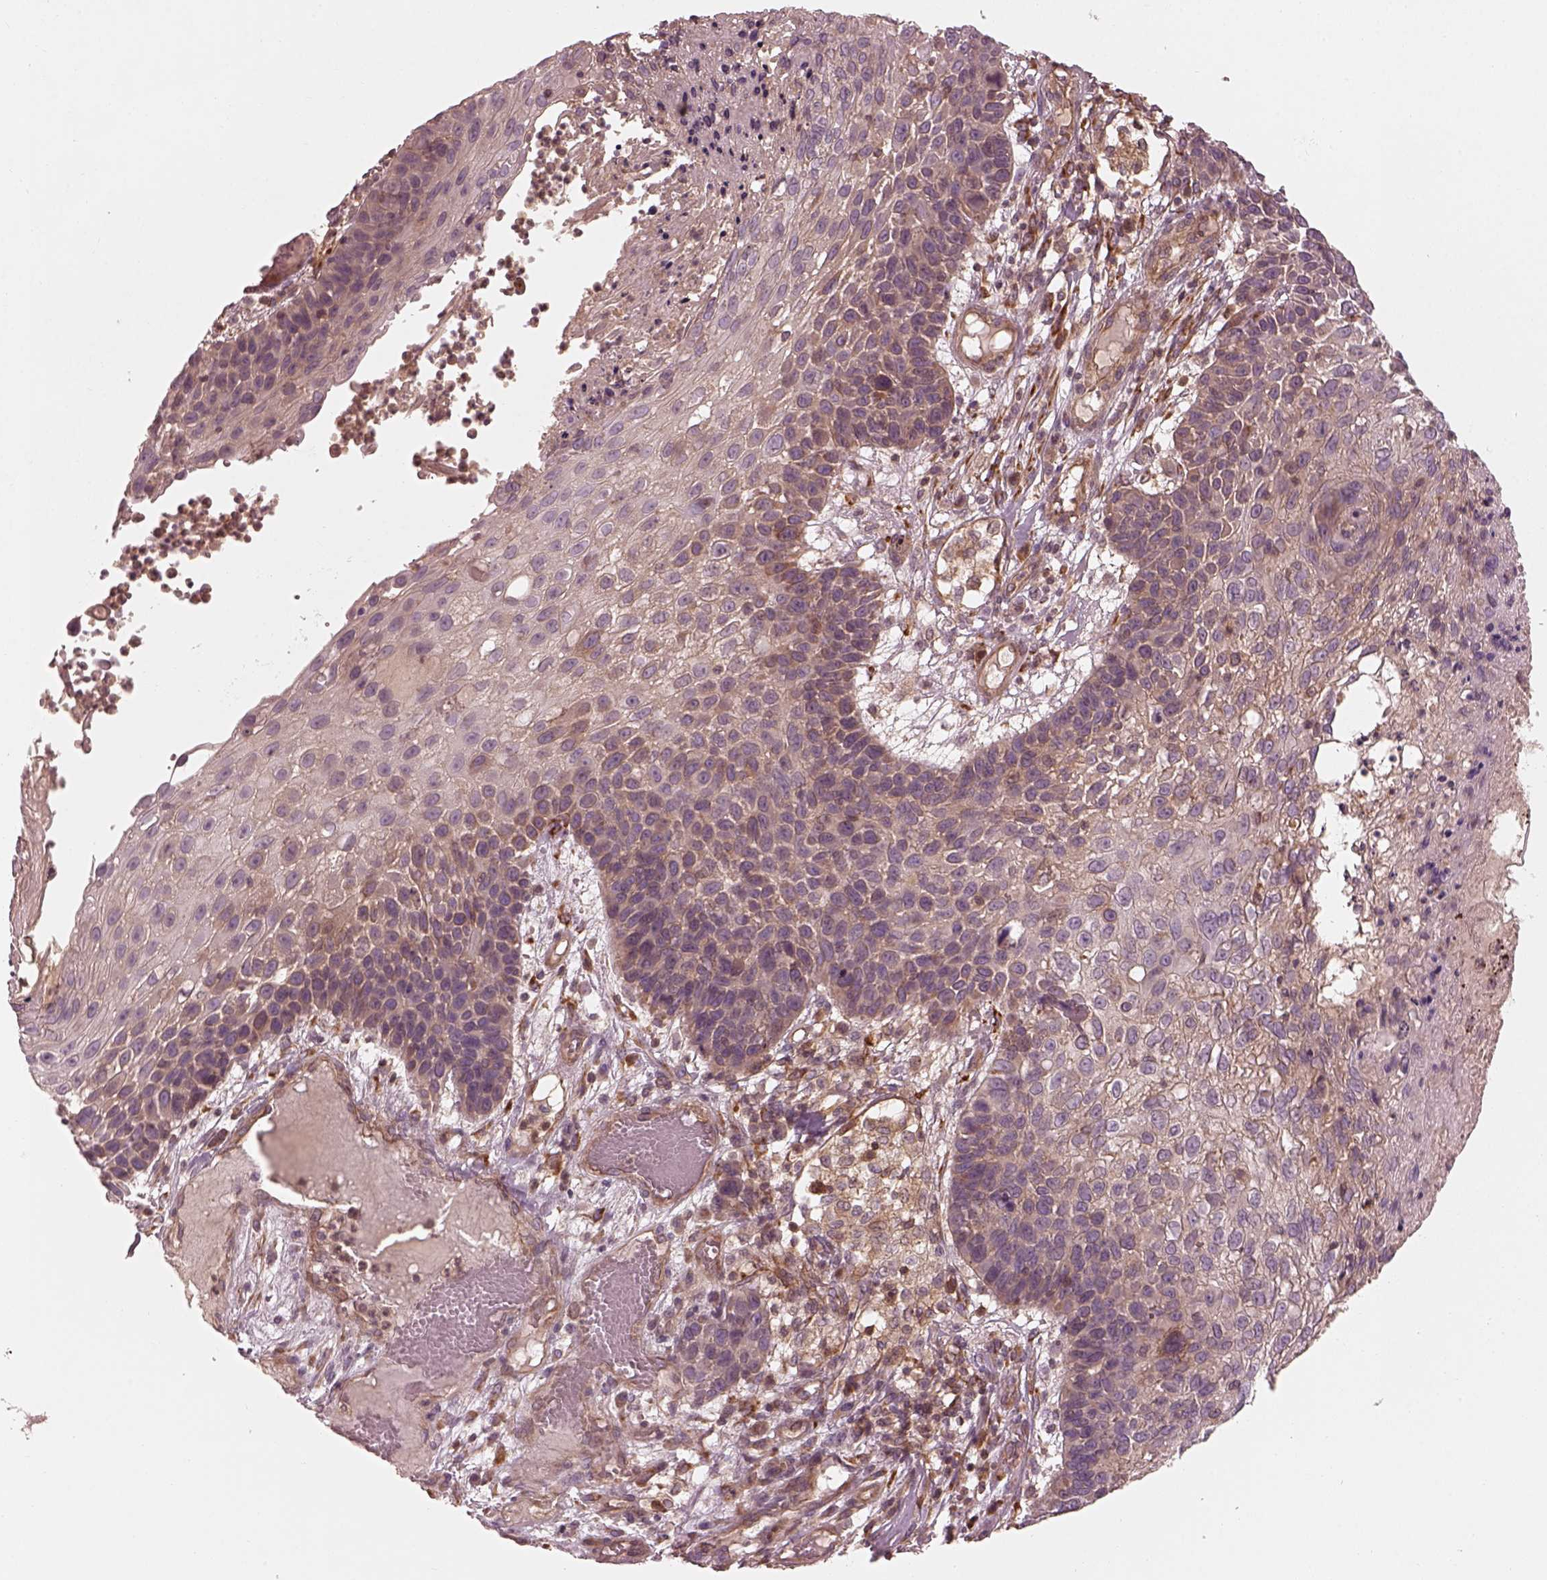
{"staining": {"intensity": "weak", "quantity": "25%-75%", "location": "cytoplasmic/membranous"}, "tissue": "skin cancer", "cell_type": "Tumor cells", "image_type": "cancer", "snomed": [{"axis": "morphology", "description": "Squamous cell carcinoma, NOS"}, {"axis": "topography", "description": "Skin"}], "caption": "A low amount of weak cytoplasmic/membranous positivity is appreciated in approximately 25%-75% of tumor cells in skin squamous cell carcinoma tissue.", "gene": "FAM107B", "patient": {"sex": "male", "age": 92}}